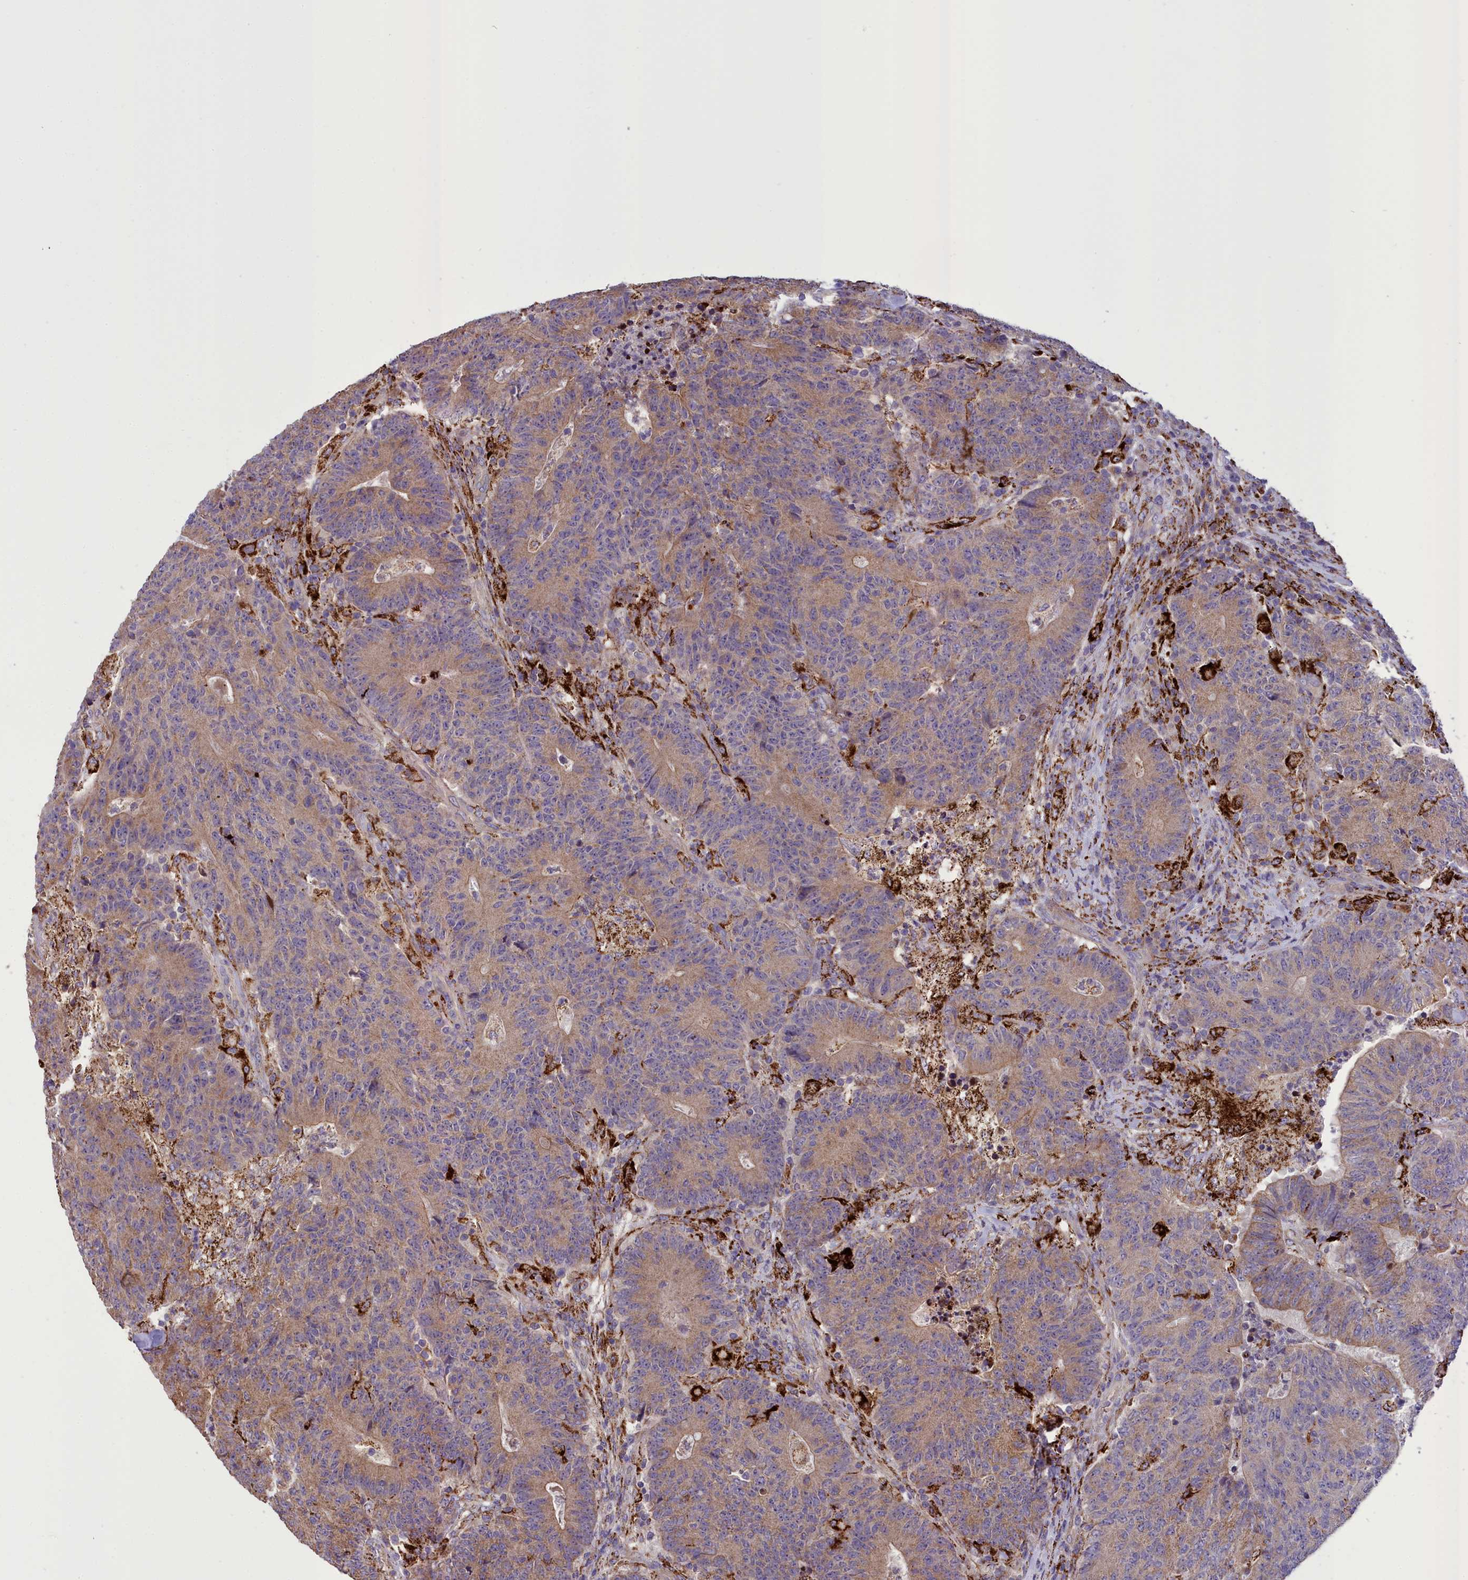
{"staining": {"intensity": "moderate", "quantity": ">75%", "location": "cytoplasmic/membranous"}, "tissue": "colorectal cancer", "cell_type": "Tumor cells", "image_type": "cancer", "snomed": [{"axis": "morphology", "description": "Adenocarcinoma, NOS"}, {"axis": "topography", "description": "Colon"}], "caption": "This is an image of immunohistochemistry staining of colorectal cancer (adenocarcinoma), which shows moderate staining in the cytoplasmic/membranous of tumor cells.", "gene": "TBC1D24", "patient": {"sex": "female", "age": 75}}